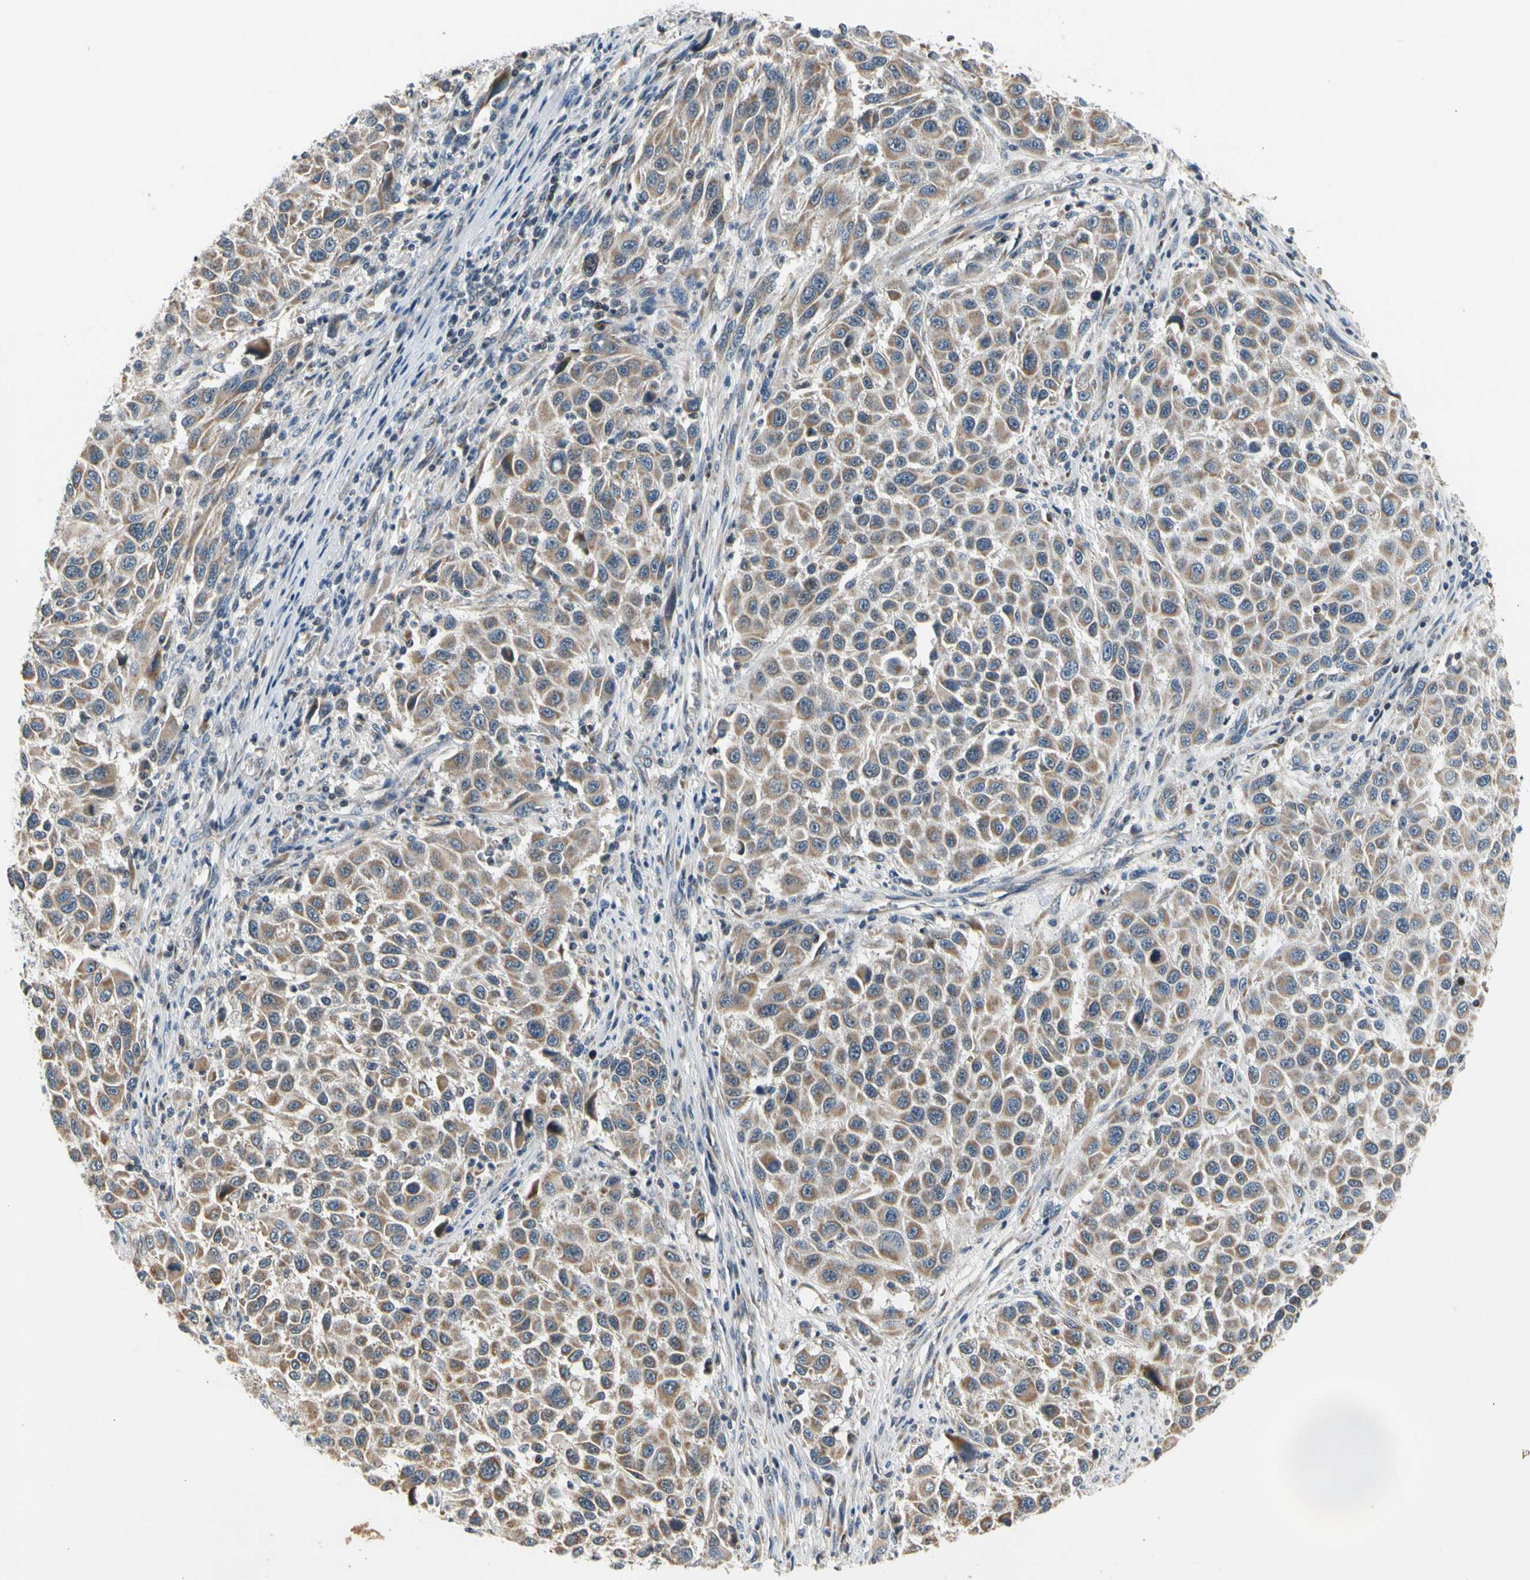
{"staining": {"intensity": "weak", "quantity": ">75%", "location": "cytoplasmic/membranous"}, "tissue": "melanoma", "cell_type": "Tumor cells", "image_type": "cancer", "snomed": [{"axis": "morphology", "description": "Malignant melanoma, Metastatic site"}, {"axis": "topography", "description": "Lymph node"}], "caption": "Tumor cells display weak cytoplasmic/membranous expression in approximately >75% of cells in melanoma.", "gene": "SOX30", "patient": {"sex": "male", "age": 61}}